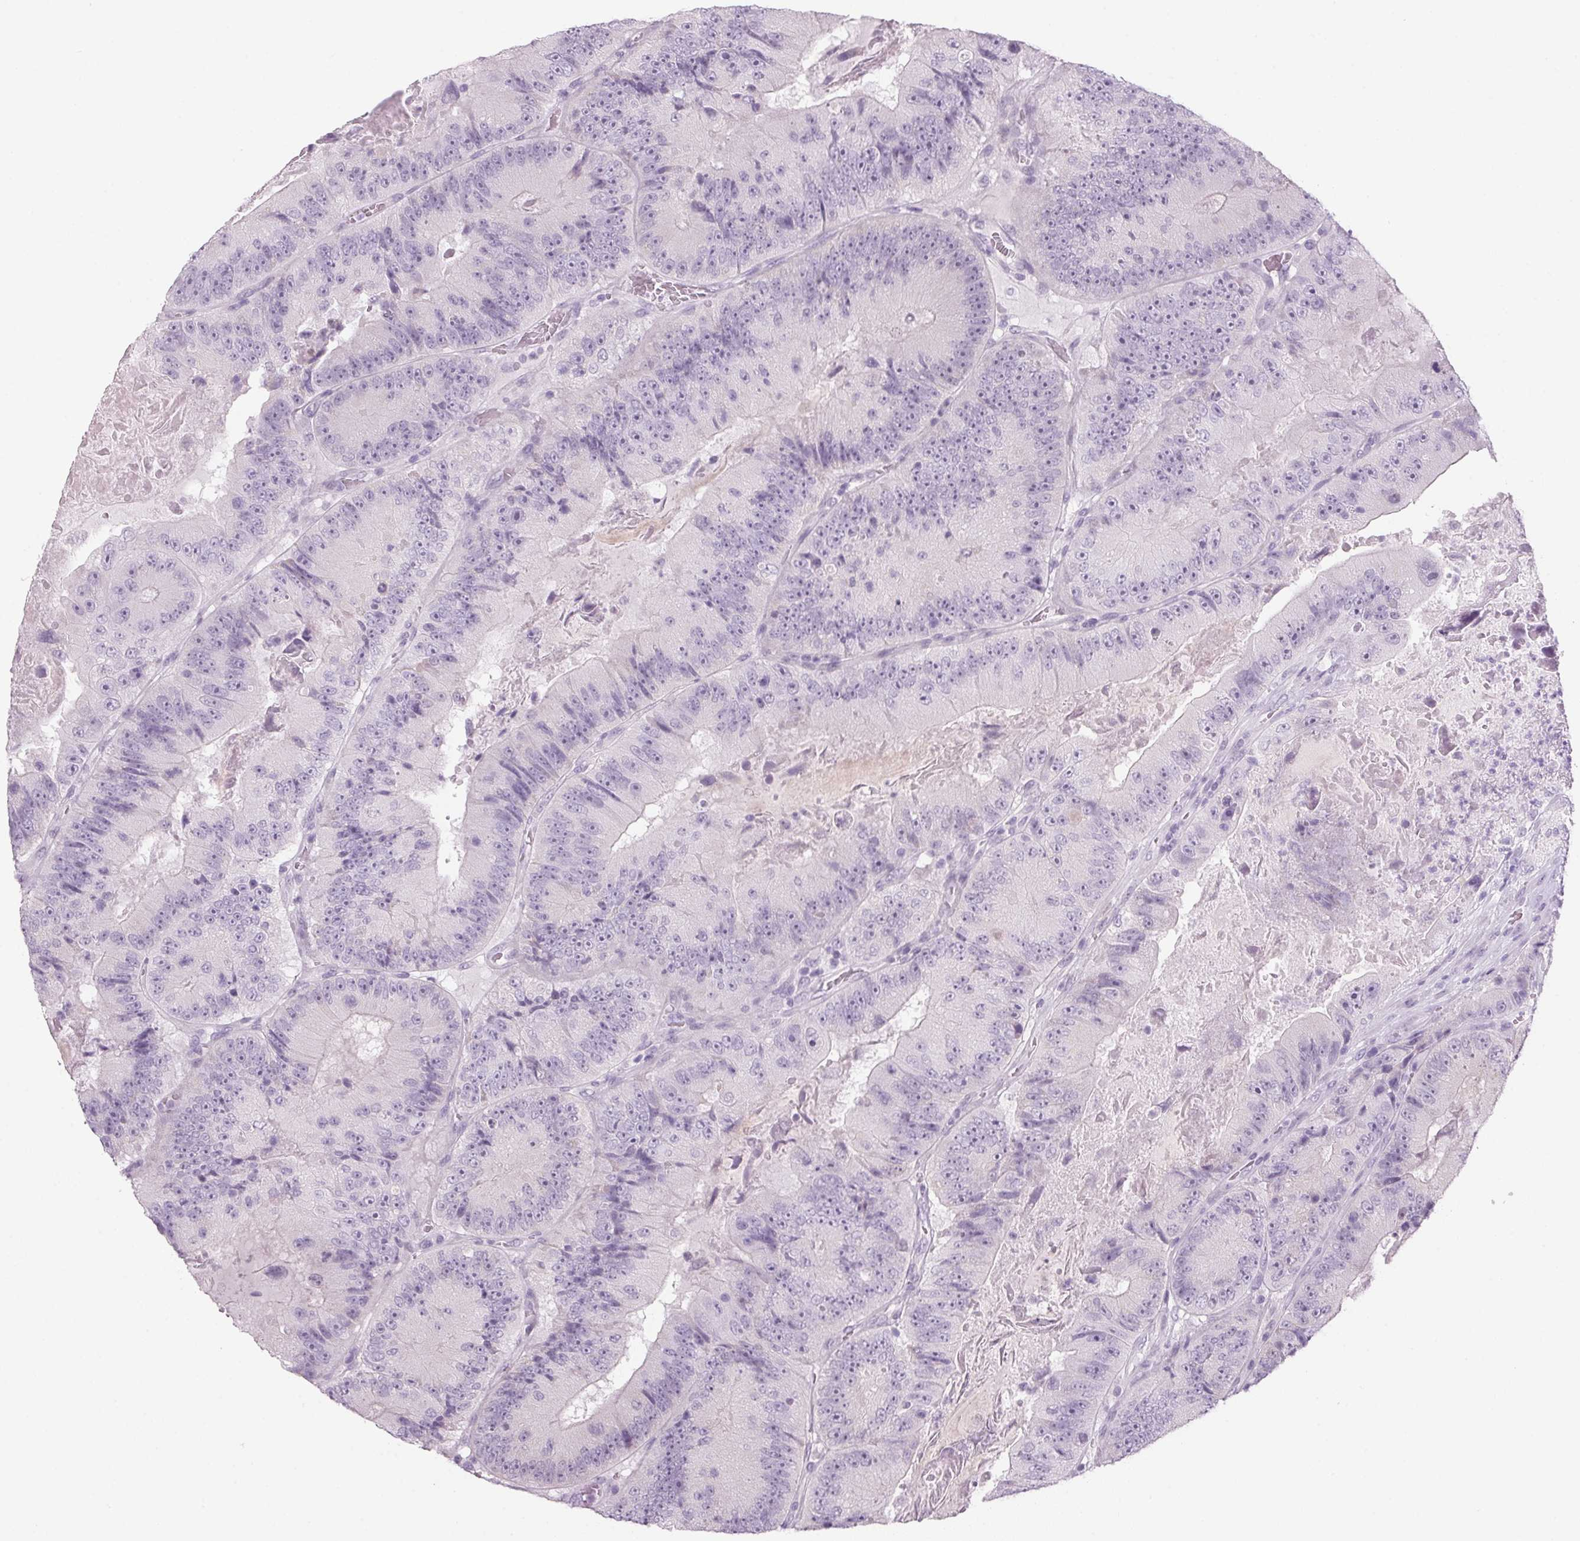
{"staining": {"intensity": "negative", "quantity": "none", "location": "none"}, "tissue": "colorectal cancer", "cell_type": "Tumor cells", "image_type": "cancer", "snomed": [{"axis": "morphology", "description": "Adenocarcinoma, NOS"}, {"axis": "topography", "description": "Colon"}], "caption": "High power microscopy image of an IHC photomicrograph of colorectal adenocarcinoma, revealing no significant positivity in tumor cells. (IHC, brightfield microscopy, high magnification).", "gene": "PPP1R1A", "patient": {"sex": "female", "age": 86}}